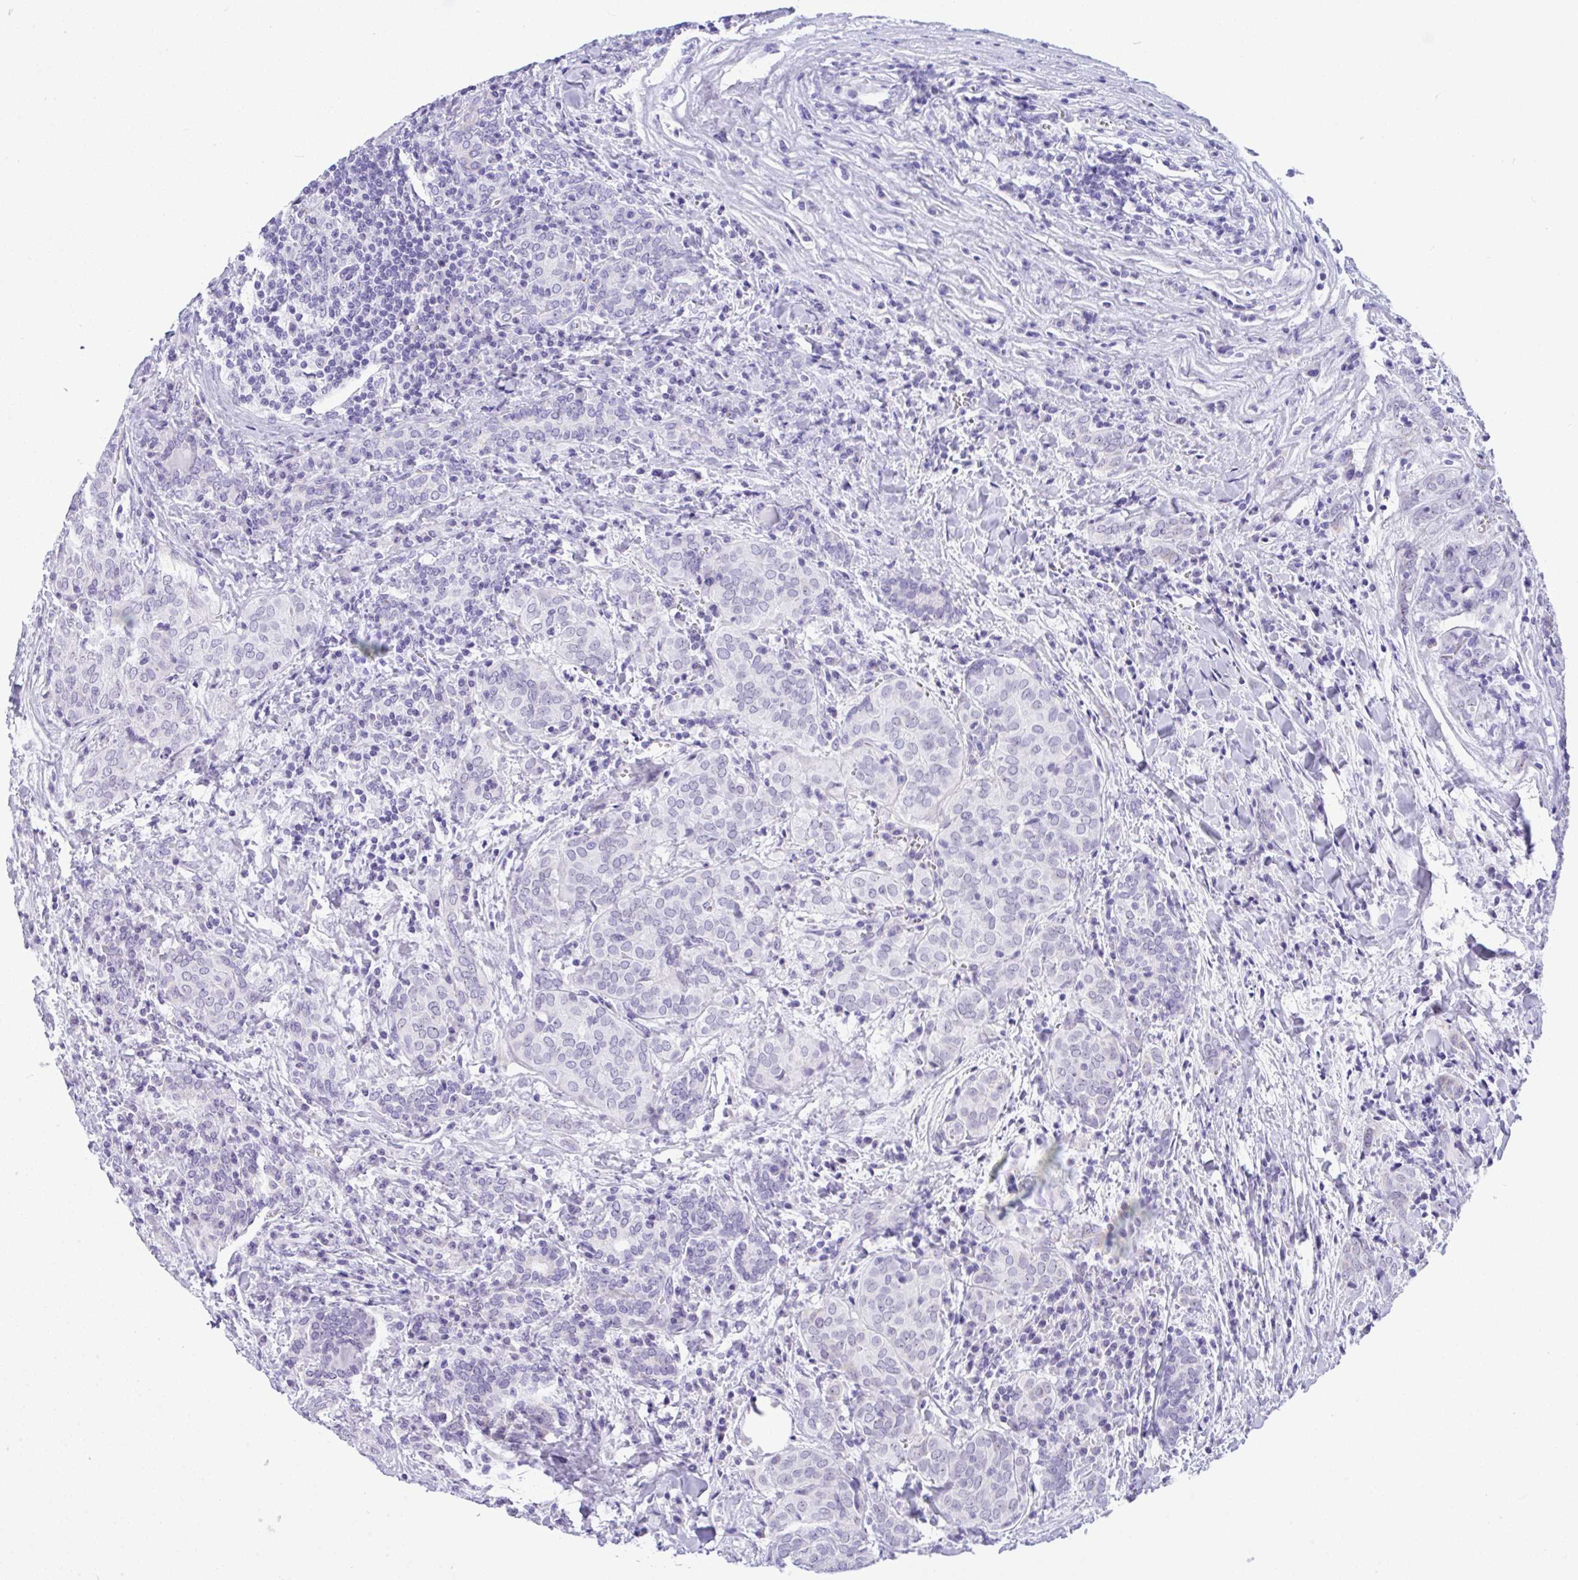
{"staining": {"intensity": "negative", "quantity": "none", "location": "none"}, "tissue": "thyroid cancer", "cell_type": "Tumor cells", "image_type": "cancer", "snomed": [{"axis": "morphology", "description": "Papillary adenocarcinoma, NOS"}, {"axis": "topography", "description": "Thyroid gland"}], "caption": "Immunohistochemistry image of neoplastic tissue: papillary adenocarcinoma (thyroid) stained with DAB (3,3'-diaminobenzidine) displays no significant protein positivity in tumor cells.", "gene": "YBX2", "patient": {"sex": "female", "age": 30}}